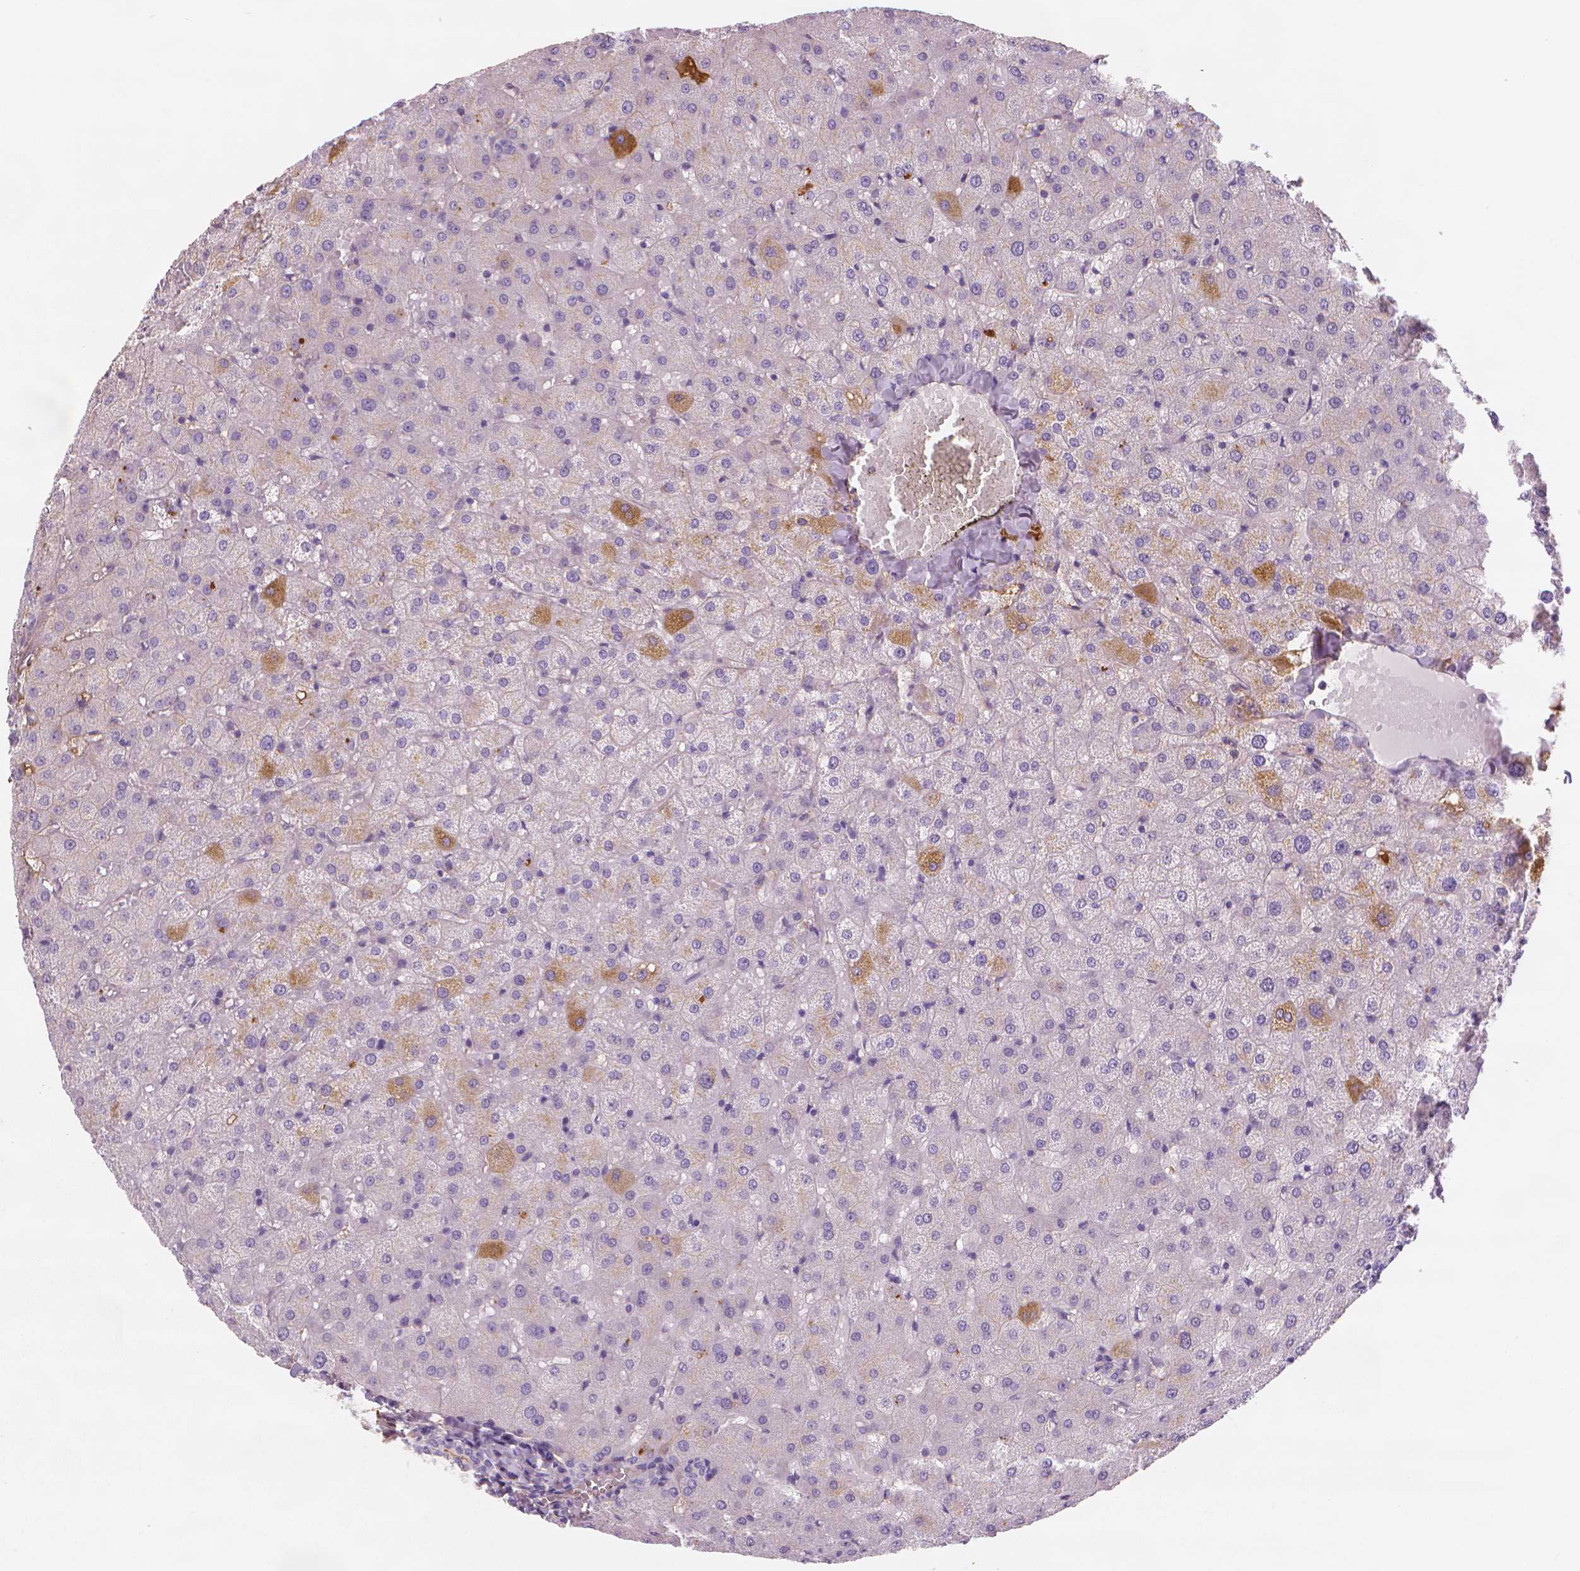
{"staining": {"intensity": "negative", "quantity": "none", "location": "none"}, "tissue": "liver", "cell_type": "Cholangiocytes", "image_type": "normal", "snomed": [{"axis": "morphology", "description": "Normal tissue, NOS"}, {"axis": "topography", "description": "Liver"}], "caption": "High power microscopy micrograph of an immunohistochemistry image of unremarkable liver, revealing no significant staining in cholangiocytes.", "gene": "APOA4", "patient": {"sex": "female", "age": 50}}